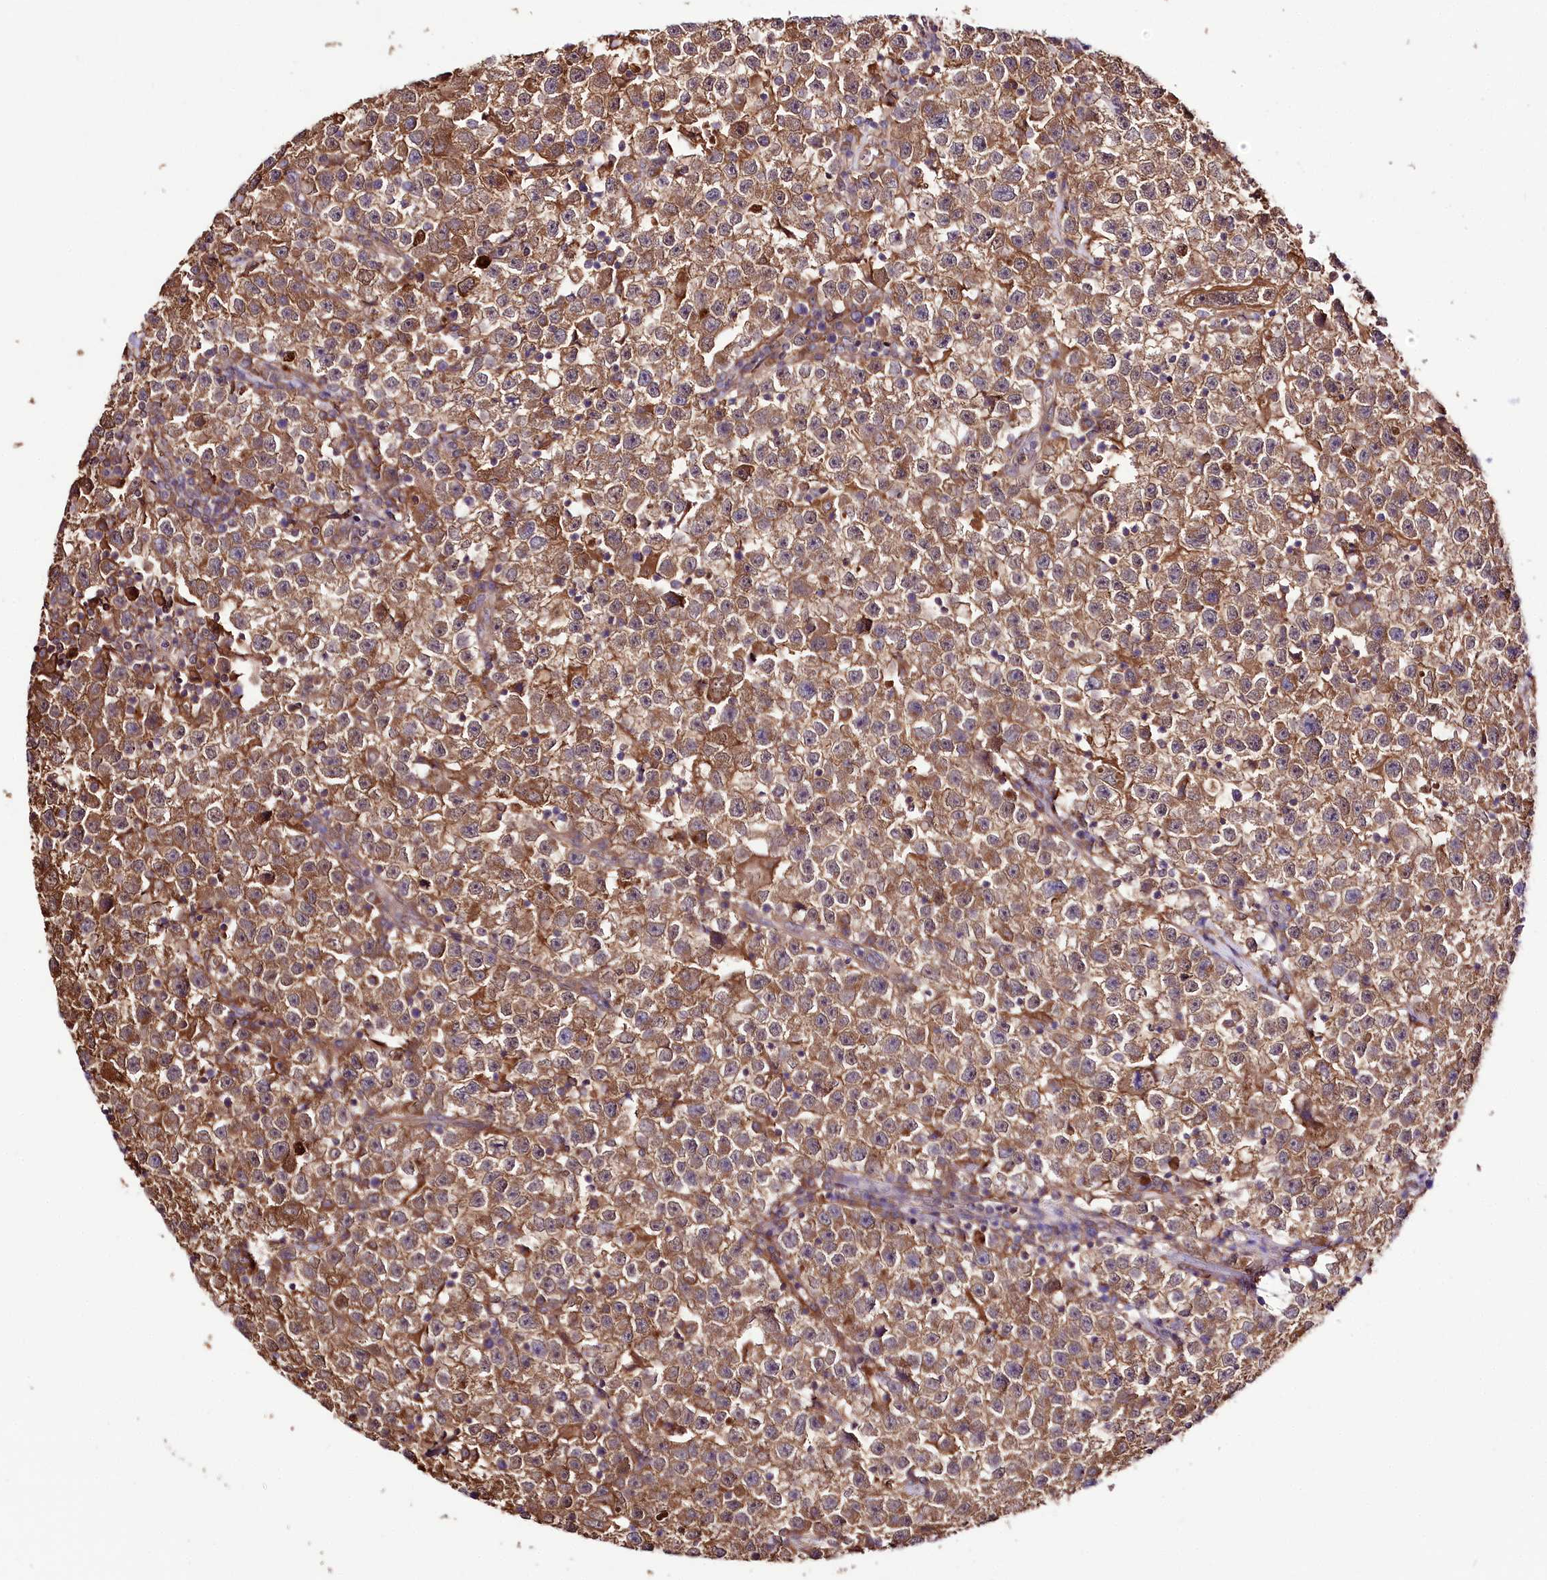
{"staining": {"intensity": "moderate", "quantity": ">75%", "location": "cytoplasmic/membranous"}, "tissue": "testis cancer", "cell_type": "Tumor cells", "image_type": "cancer", "snomed": [{"axis": "morphology", "description": "Seminoma, NOS"}, {"axis": "topography", "description": "Testis"}], "caption": "Testis cancer was stained to show a protein in brown. There is medium levels of moderate cytoplasmic/membranous positivity in about >75% of tumor cells.", "gene": "UGP2", "patient": {"sex": "male", "age": 22}}